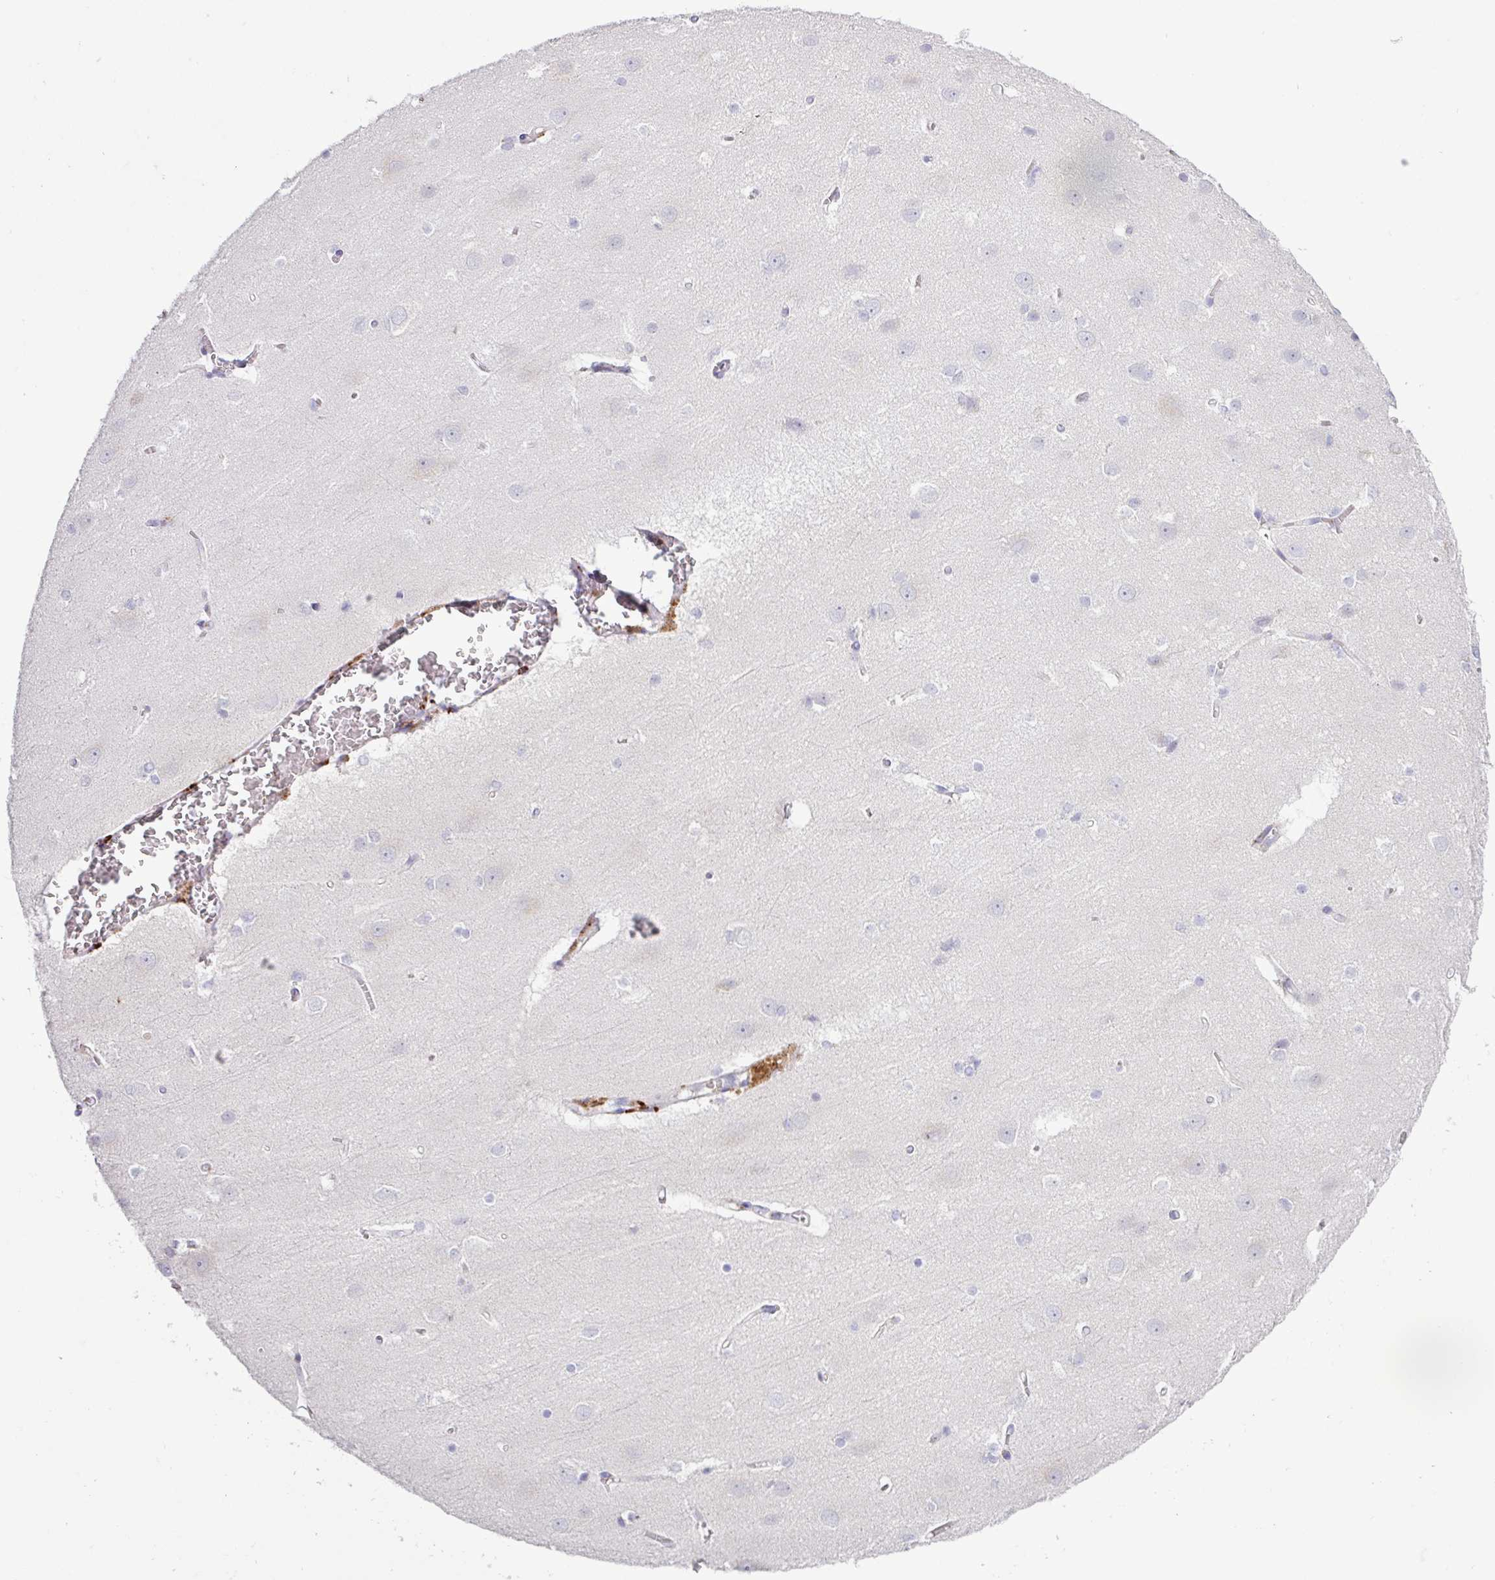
{"staining": {"intensity": "negative", "quantity": "none", "location": "none"}, "tissue": "cerebral cortex", "cell_type": "Endothelial cells", "image_type": "normal", "snomed": [{"axis": "morphology", "description": "Normal tissue, NOS"}, {"axis": "topography", "description": "Cerebral cortex"}], "caption": "Immunohistochemical staining of normal cerebral cortex shows no significant expression in endothelial cells. (DAB (3,3'-diaminobenzidine) immunohistochemistry (IHC) visualized using brightfield microscopy, high magnification).", "gene": "AMIGO2", "patient": {"sex": "male", "age": 37}}